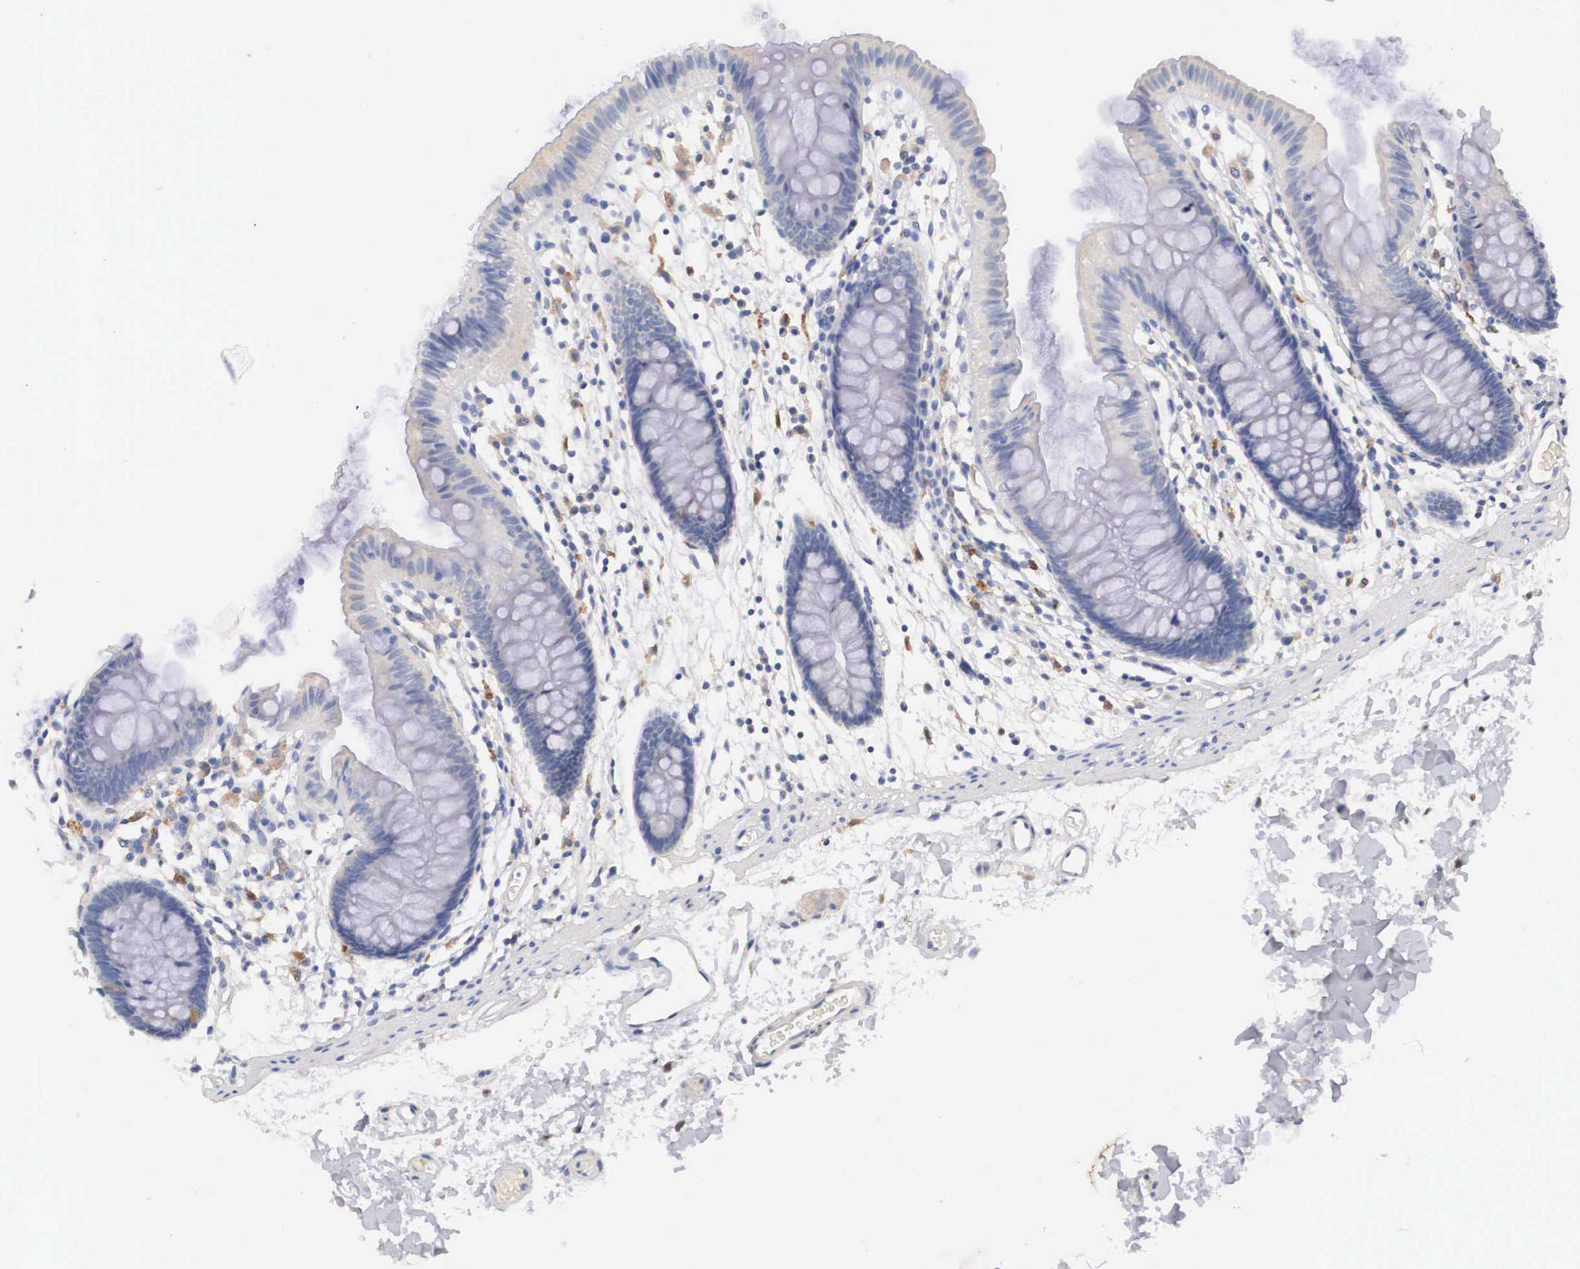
{"staining": {"intensity": "negative", "quantity": "none", "location": "none"}, "tissue": "colon", "cell_type": "Endothelial cells", "image_type": "normal", "snomed": [{"axis": "morphology", "description": "Normal tissue, NOS"}, {"axis": "topography", "description": "Colon"}], "caption": "Immunohistochemistry (IHC) image of benign colon stained for a protein (brown), which exhibits no positivity in endothelial cells. Nuclei are stained in blue.", "gene": "ABHD4", "patient": {"sex": "male", "age": 54}}